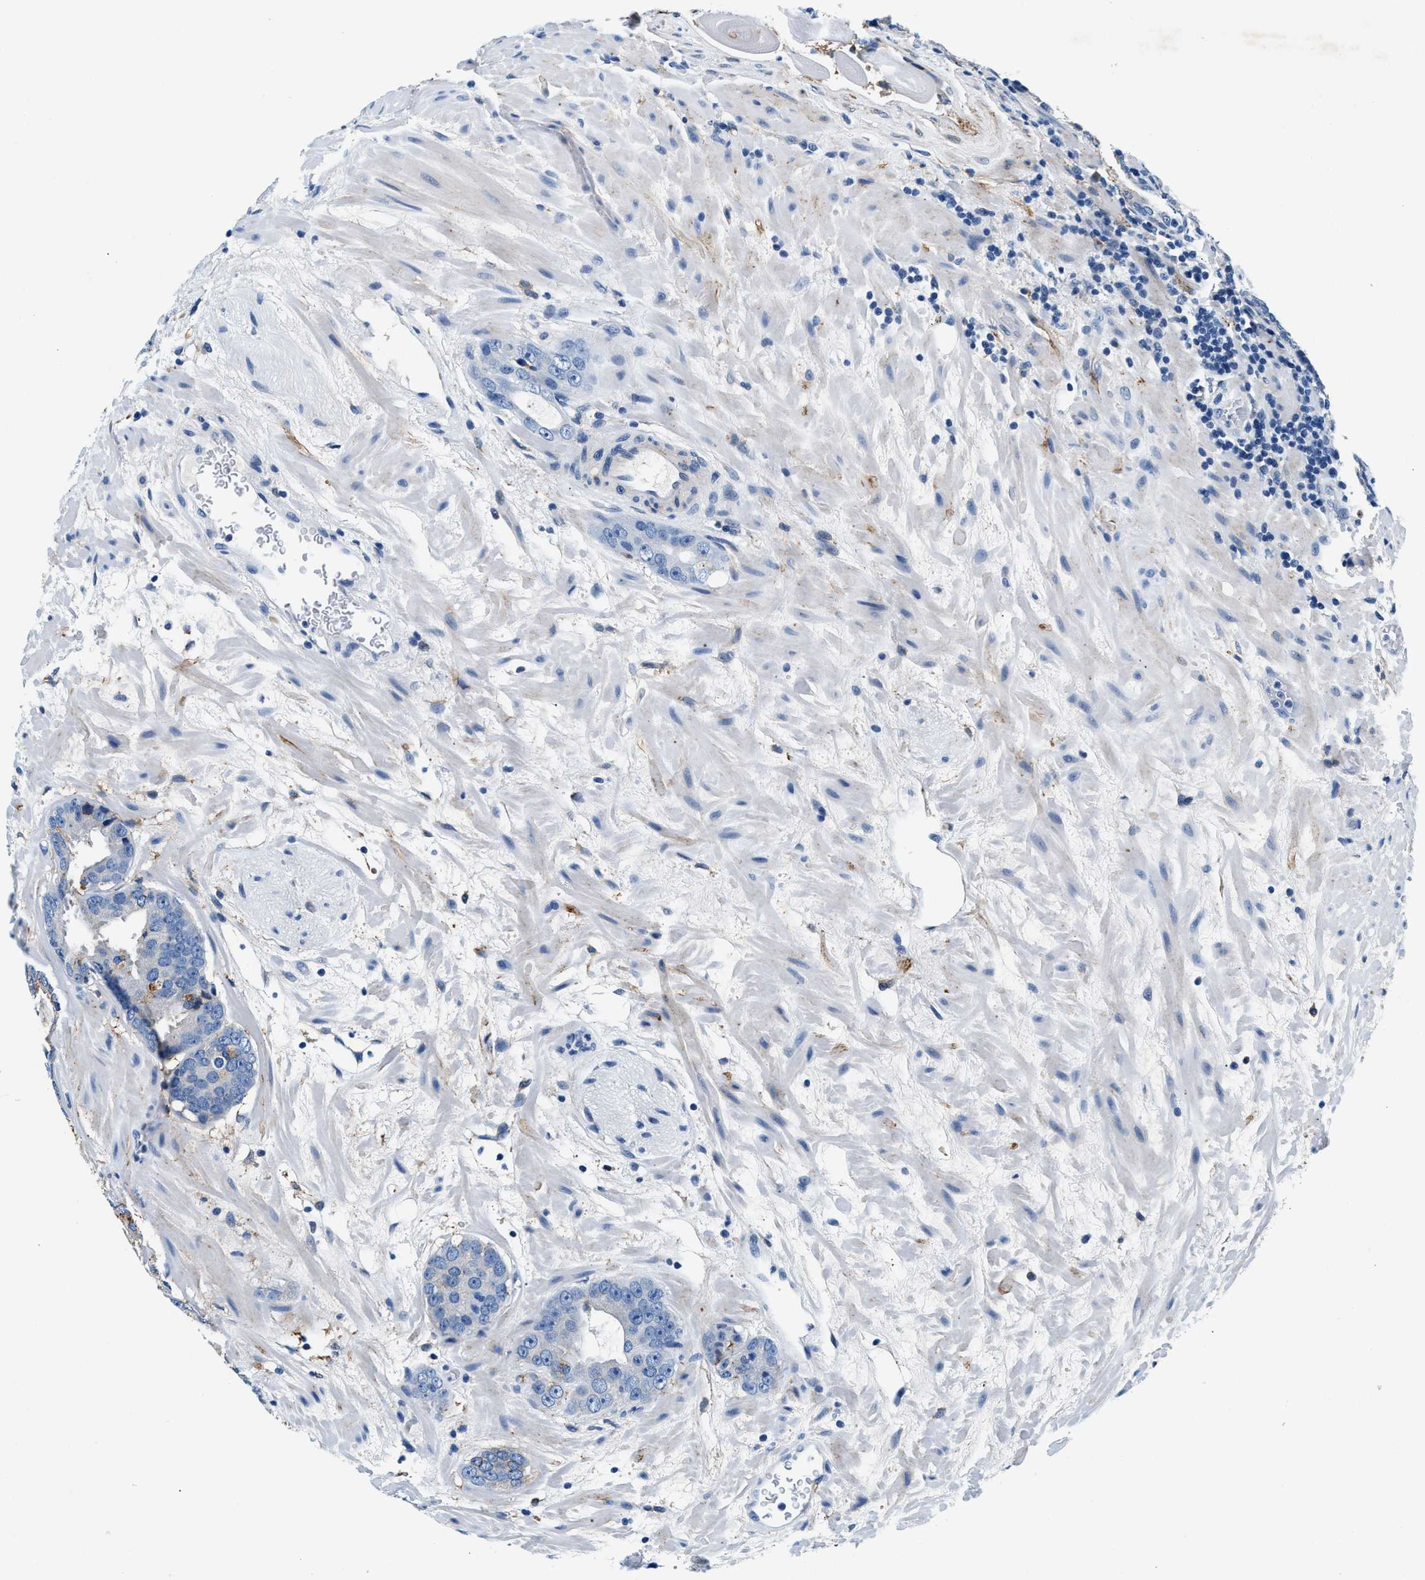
{"staining": {"intensity": "weak", "quantity": "<25%", "location": "cytoplasmic/membranous"}, "tissue": "prostate cancer", "cell_type": "Tumor cells", "image_type": "cancer", "snomed": [{"axis": "morphology", "description": "Adenocarcinoma, Low grade"}, {"axis": "topography", "description": "Prostate"}], "caption": "Protein analysis of prostate adenocarcinoma (low-grade) exhibits no significant positivity in tumor cells.", "gene": "SLFN11", "patient": {"sex": "male", "age": 69}}